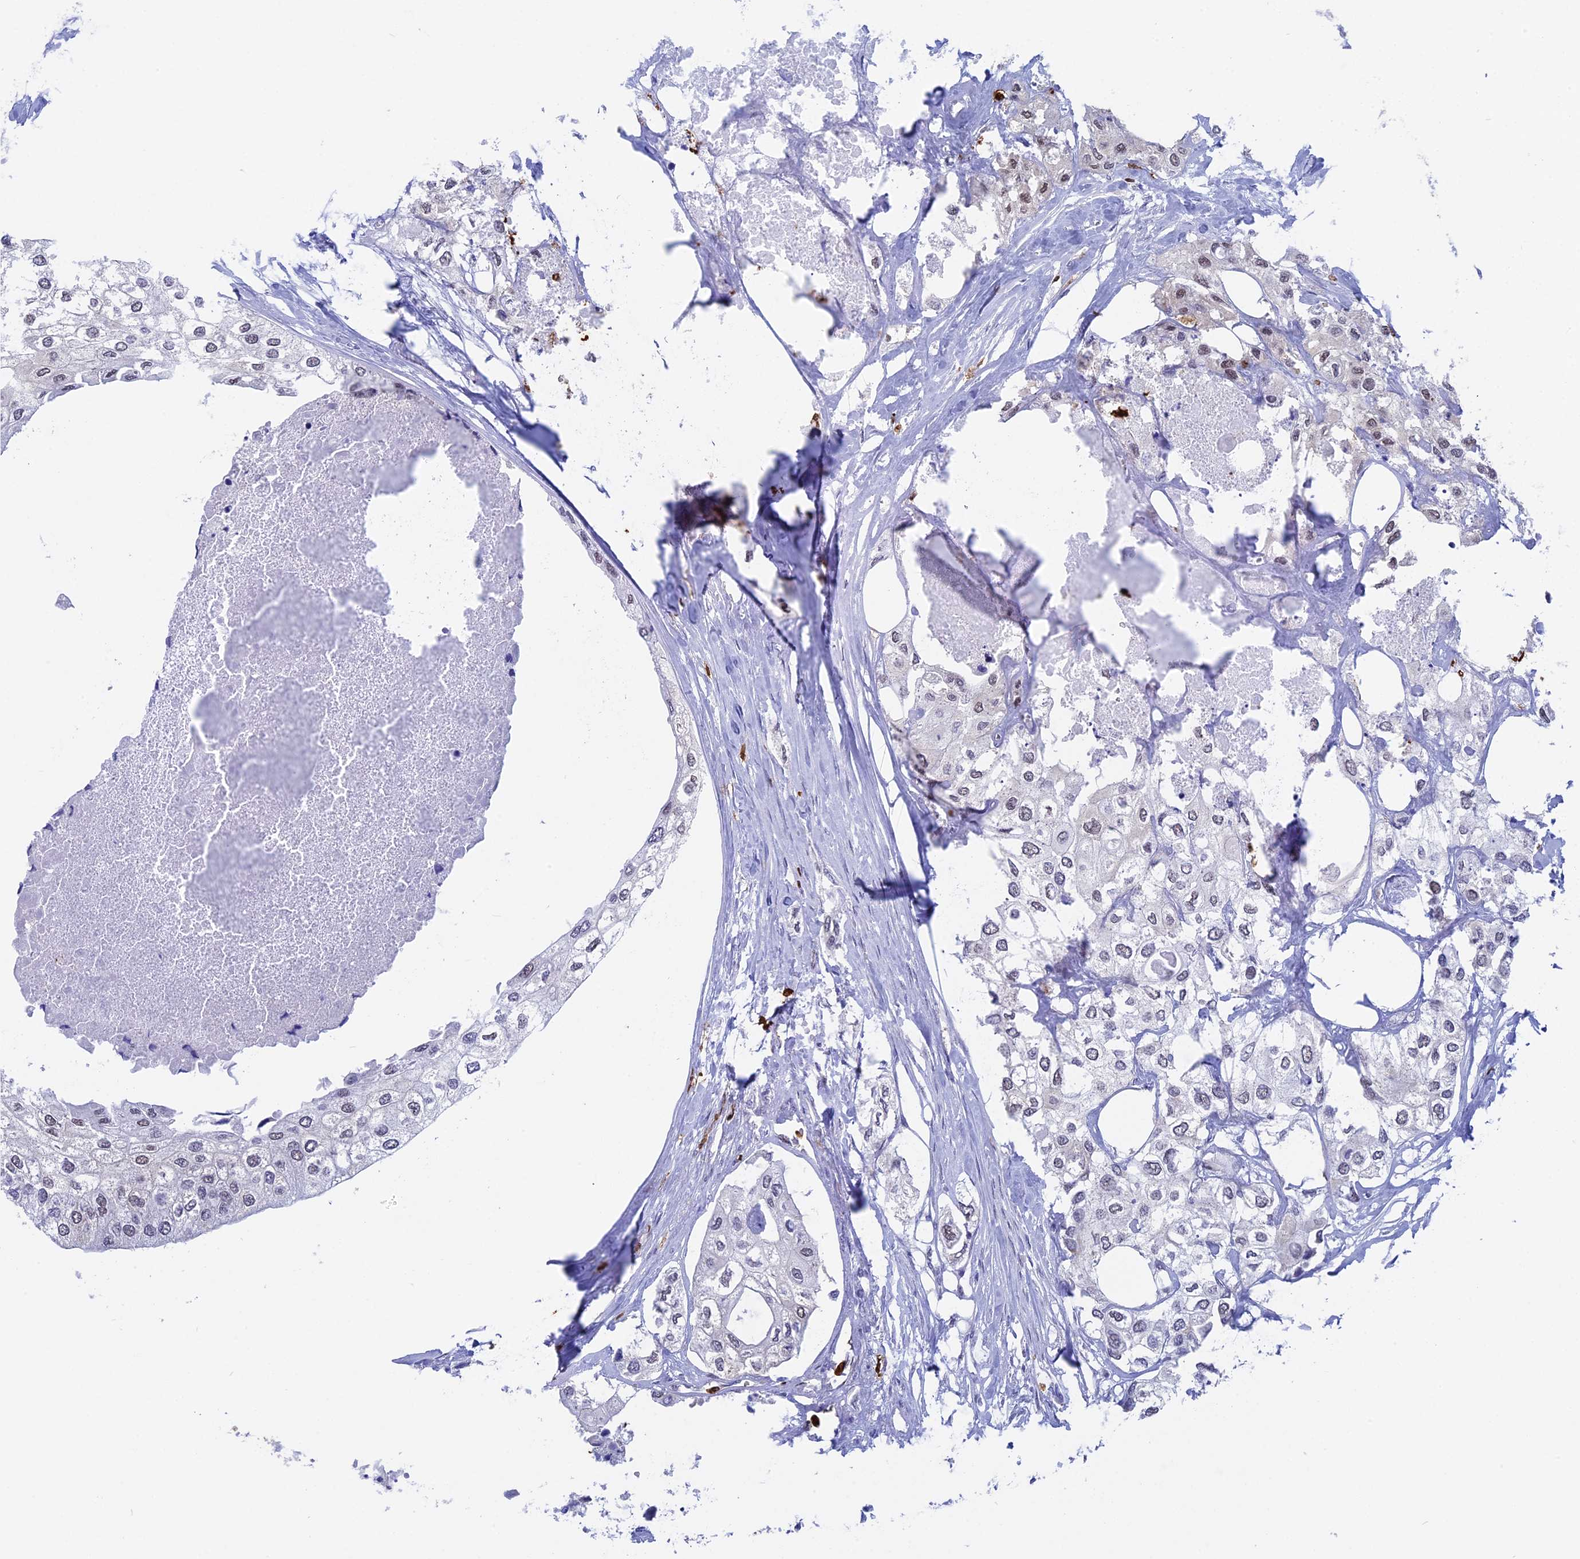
{"staining": {"intensity": "negative", "quantity": "none", "location": "none"}, "tissue": "urothelial cancer", "cell_type": "Tumor cells", "image_type": "cancer", "snomed": [{"axis": "morphology", "description": "Urothelial carcinoma, High grade"}, {"axis": "topography", "description": "Urinary bladder"}], "caption": "Immunohistochemistry micrograph of human high-grade urothelial carcinoma stained for a protein (brown), which shows no positivity in tumor cells.", "gene": "SLC26A1", "patient": {"sex": "male", "age": 64}}